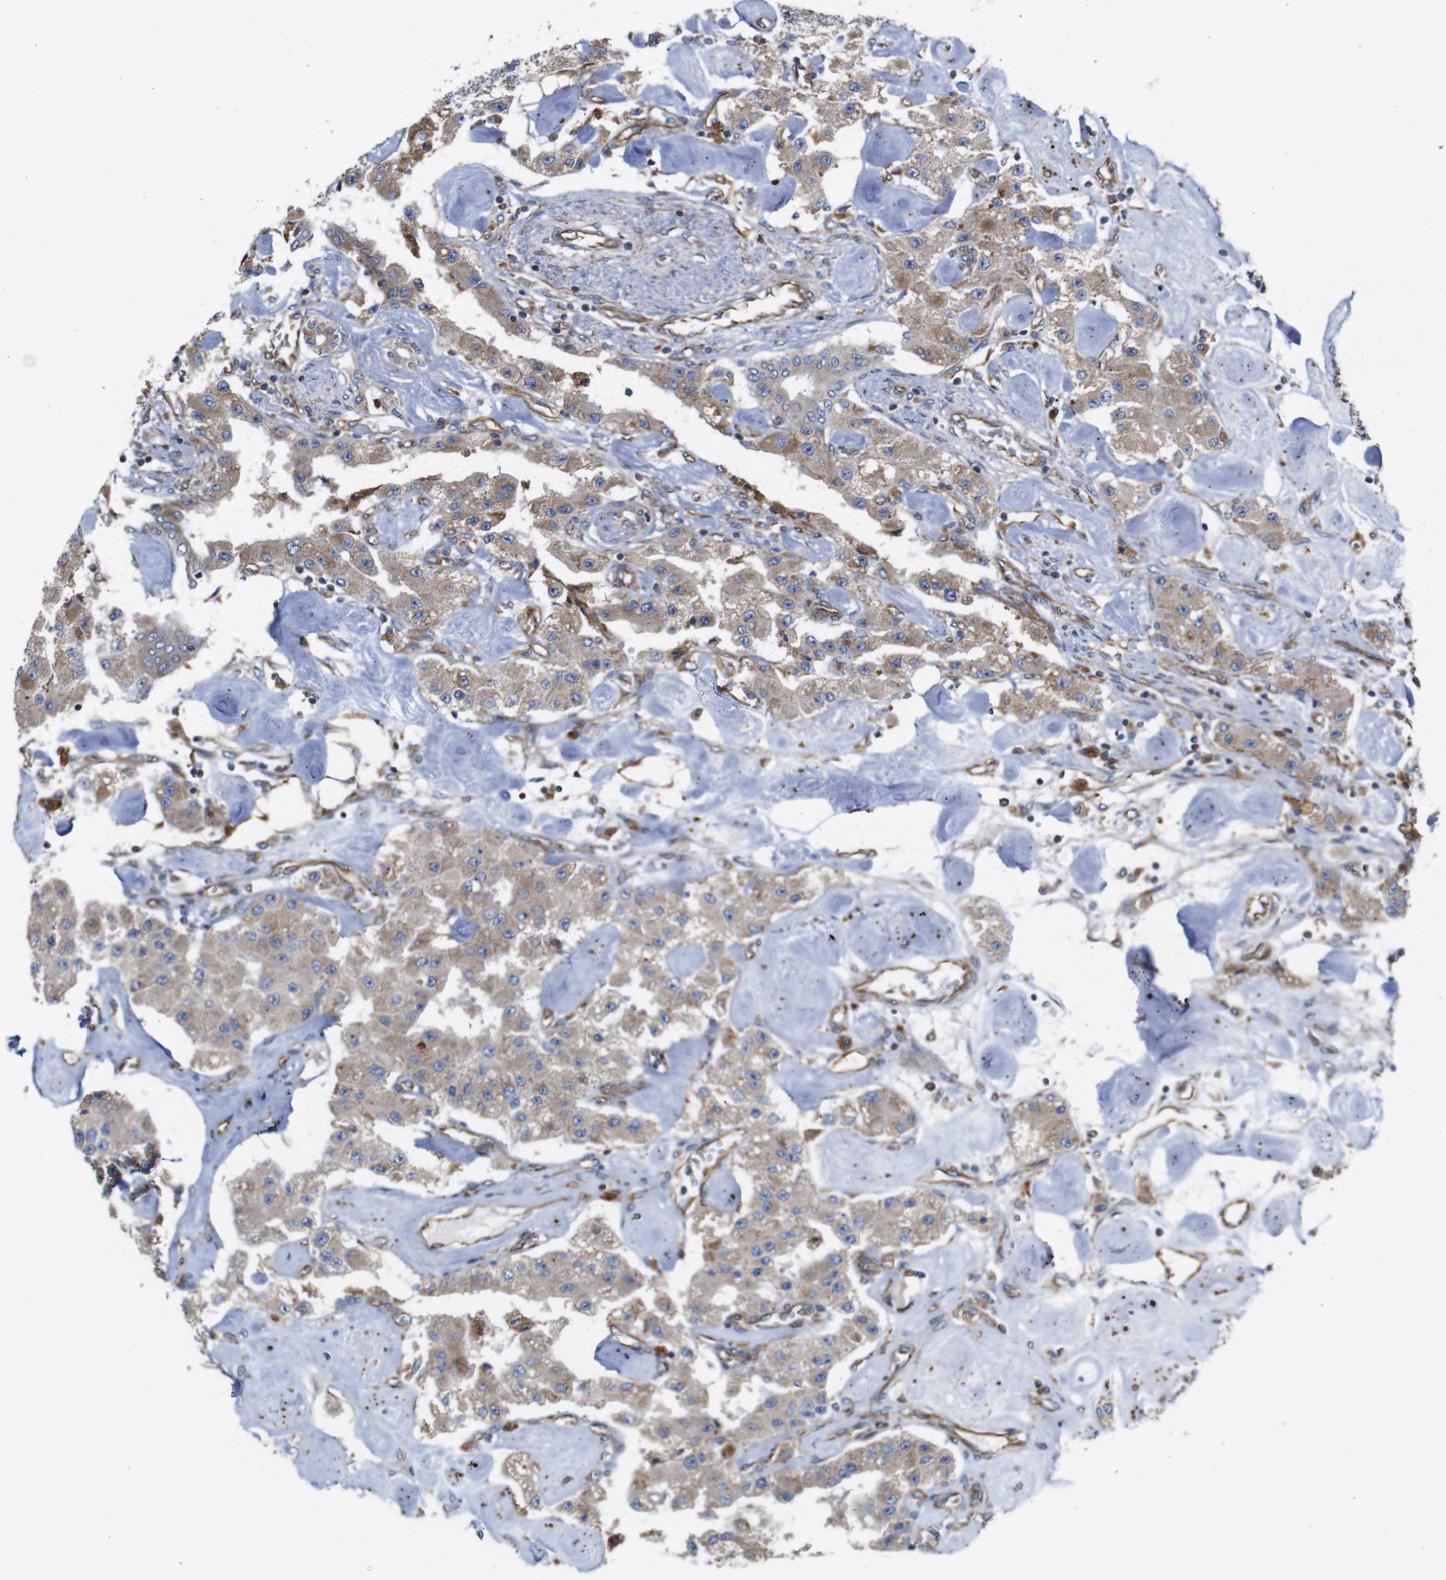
{"staining": {"intensity": "weak", "quantity": ">75%", "location": "cytoplasmic/membranous"}, "tissue": "carcinoid", "cell_type": "Tumor cells", "image_type": "cancer", "snomed": [{"axis": "morphology", "description": "Carcinoid, malignant, NOS"}, {"axis": "topography", "description": "Pancreas"}], "caption": "Brown immunohistochemical staining in human malignant carcinoid exhibits weak cytoplasmic/membranous staining in approximately >75% of tumor cells.", "gene": "POMK", "patient": {"sex": "male", "age": 41}}